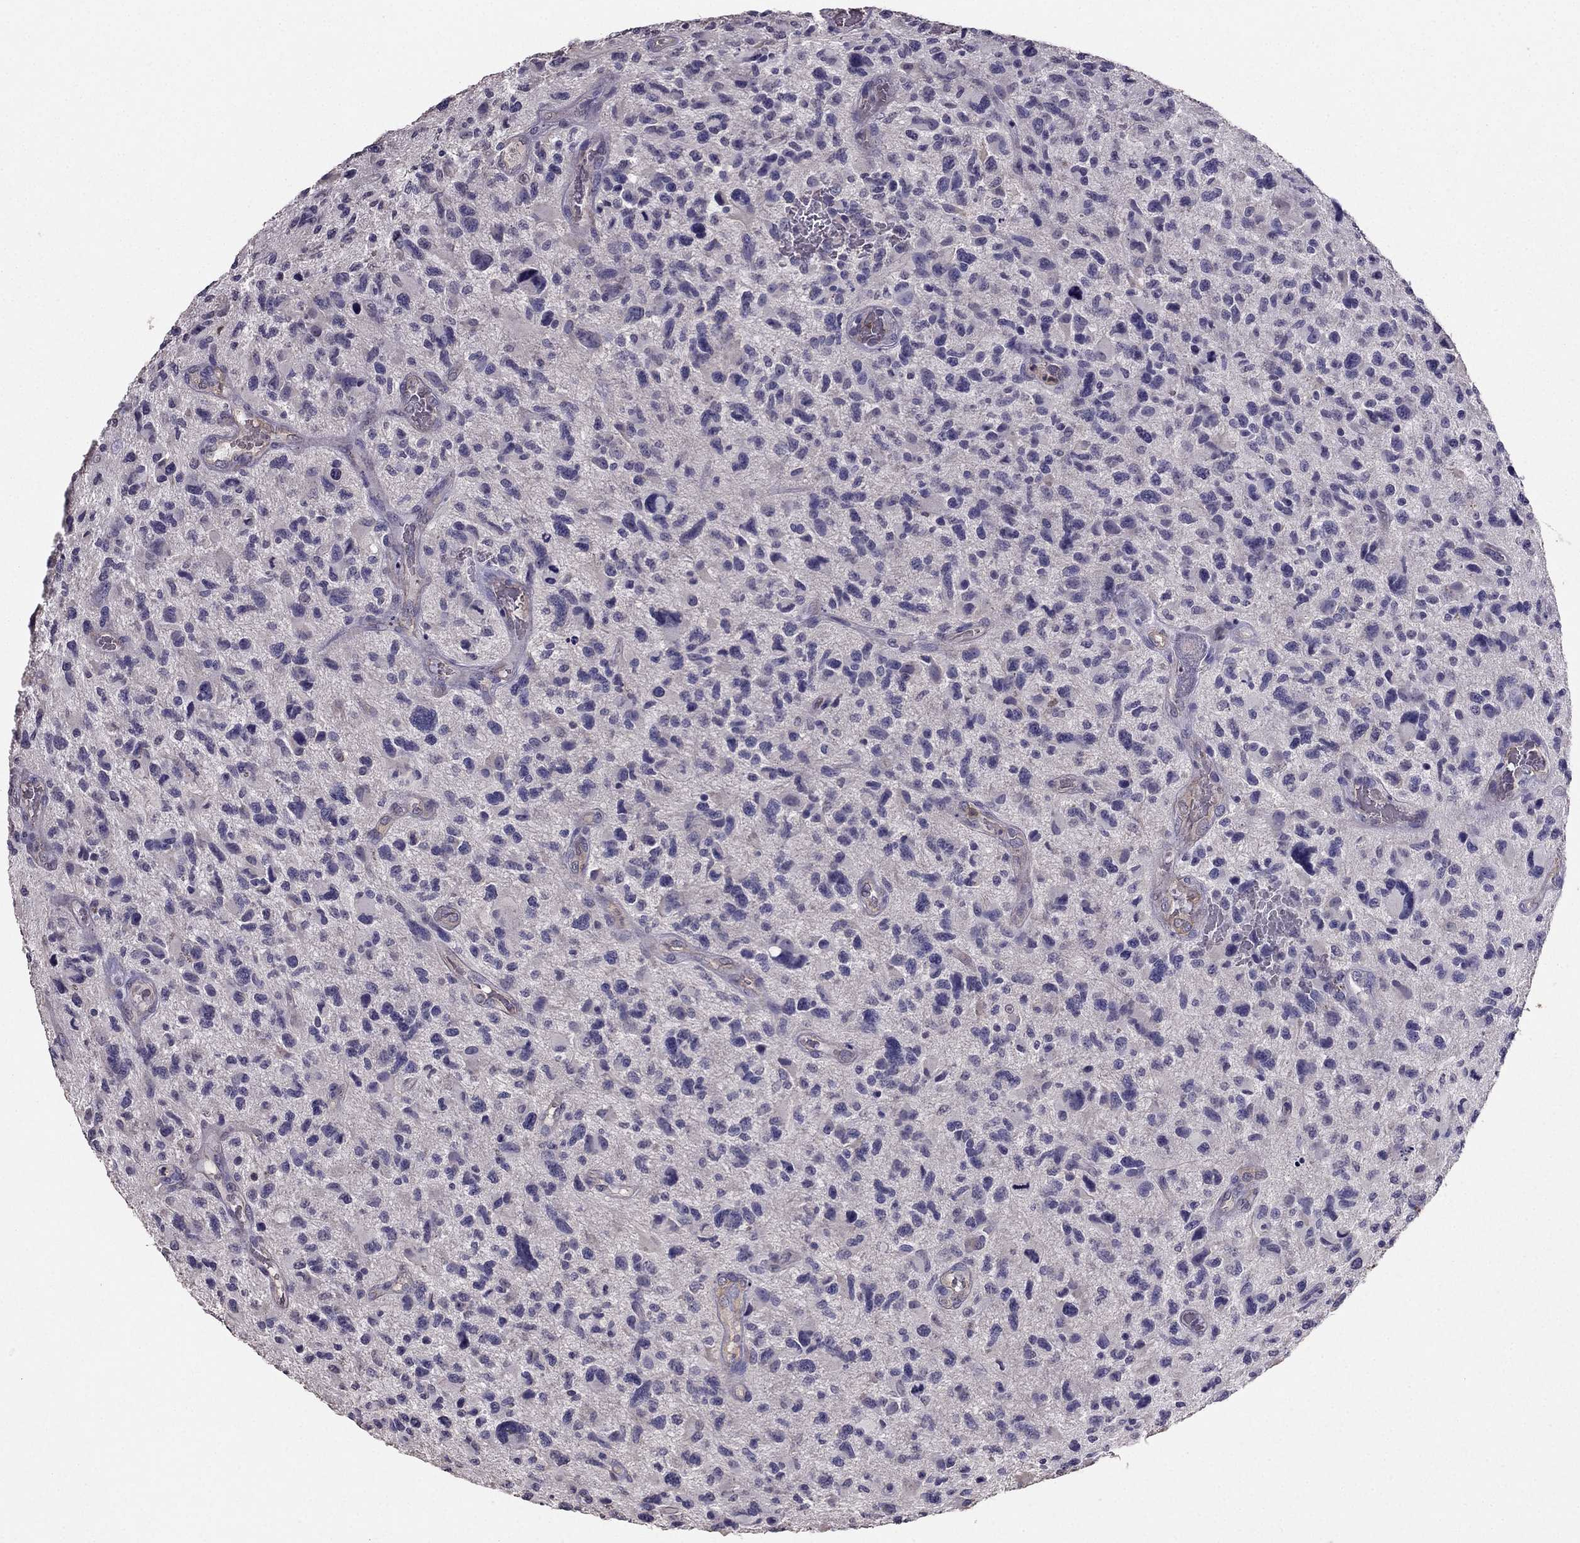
{"staining": {"intensity": "negative", "quantity": "none", "location": "none"}, "tissue": "glioma", "cell_type": "Tumor cells", "image_type": "cancer", "snomed": [{"axis": "morphology", "description": "Glioma, malignant, NOS"}, {"axis": "morphology", "description": "Glioma, malignant, High grade"}, {"axis": "topography", "description": "Brain"}], "caption": "IHC of human glioma exhibits no expression in tumor cells.", "gene": "RFLNB", "patient": {"sex": "female", "age": 71}}